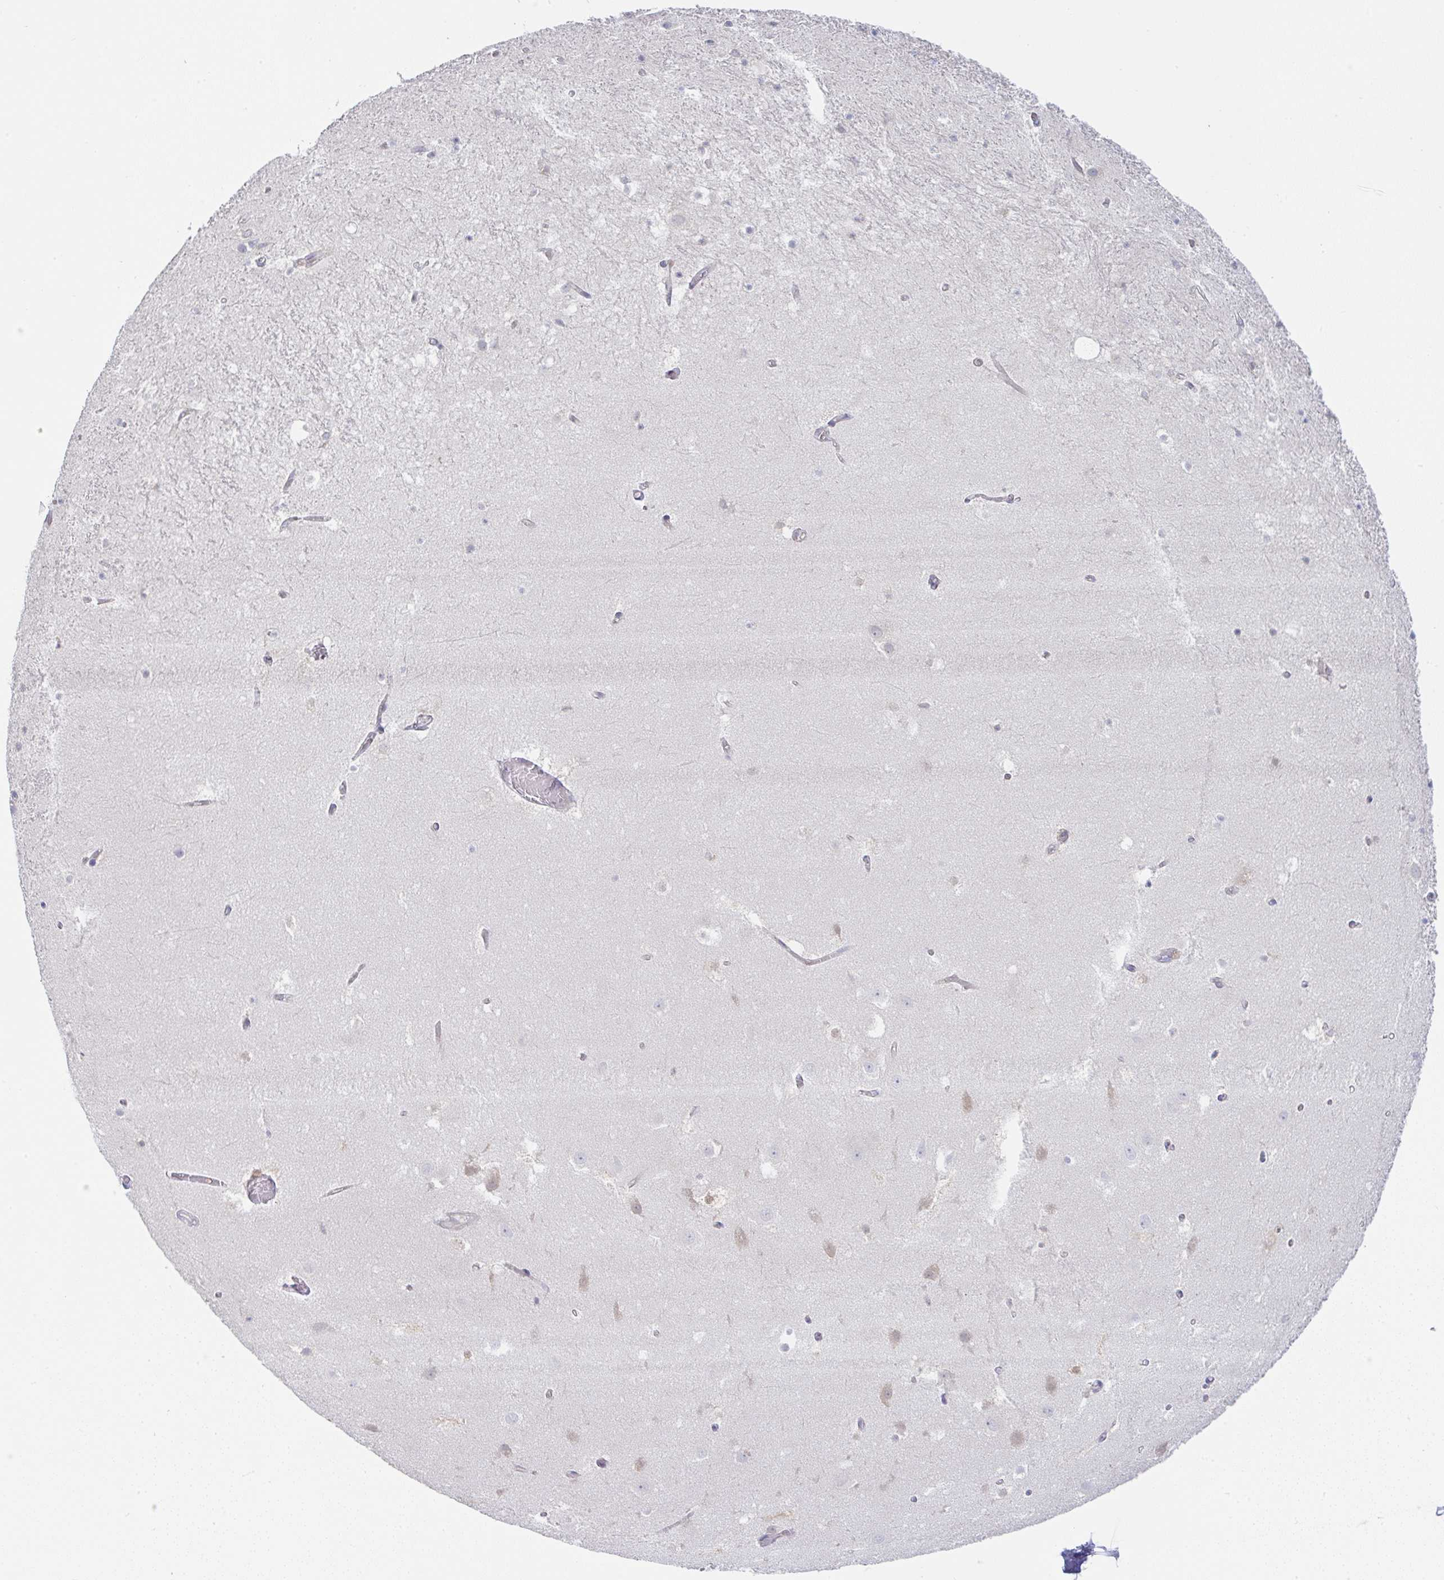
{"staining": {"intensity": "negative", "quantity": "none", "location": "none"}, "tissue": "hippocampus", "cell_type": "Glial cells", "image_type": "normal", "snomed": [{"axis": "morphology", "description": "Normal tissue, NOS"}, {"axis": "topography", "description": "Hippocampus"}], "caption": "A high-resolution micrograph shows immunohistochemistry (IHC) staining of normal hippocampus, which displays no significant positivity in glial cells. (DAB (3,3'-diaminobenzidine) immunohistochemistry, high magnification).", "gene": "DERL2", "patient": {"sex": "female", "age": 52}}